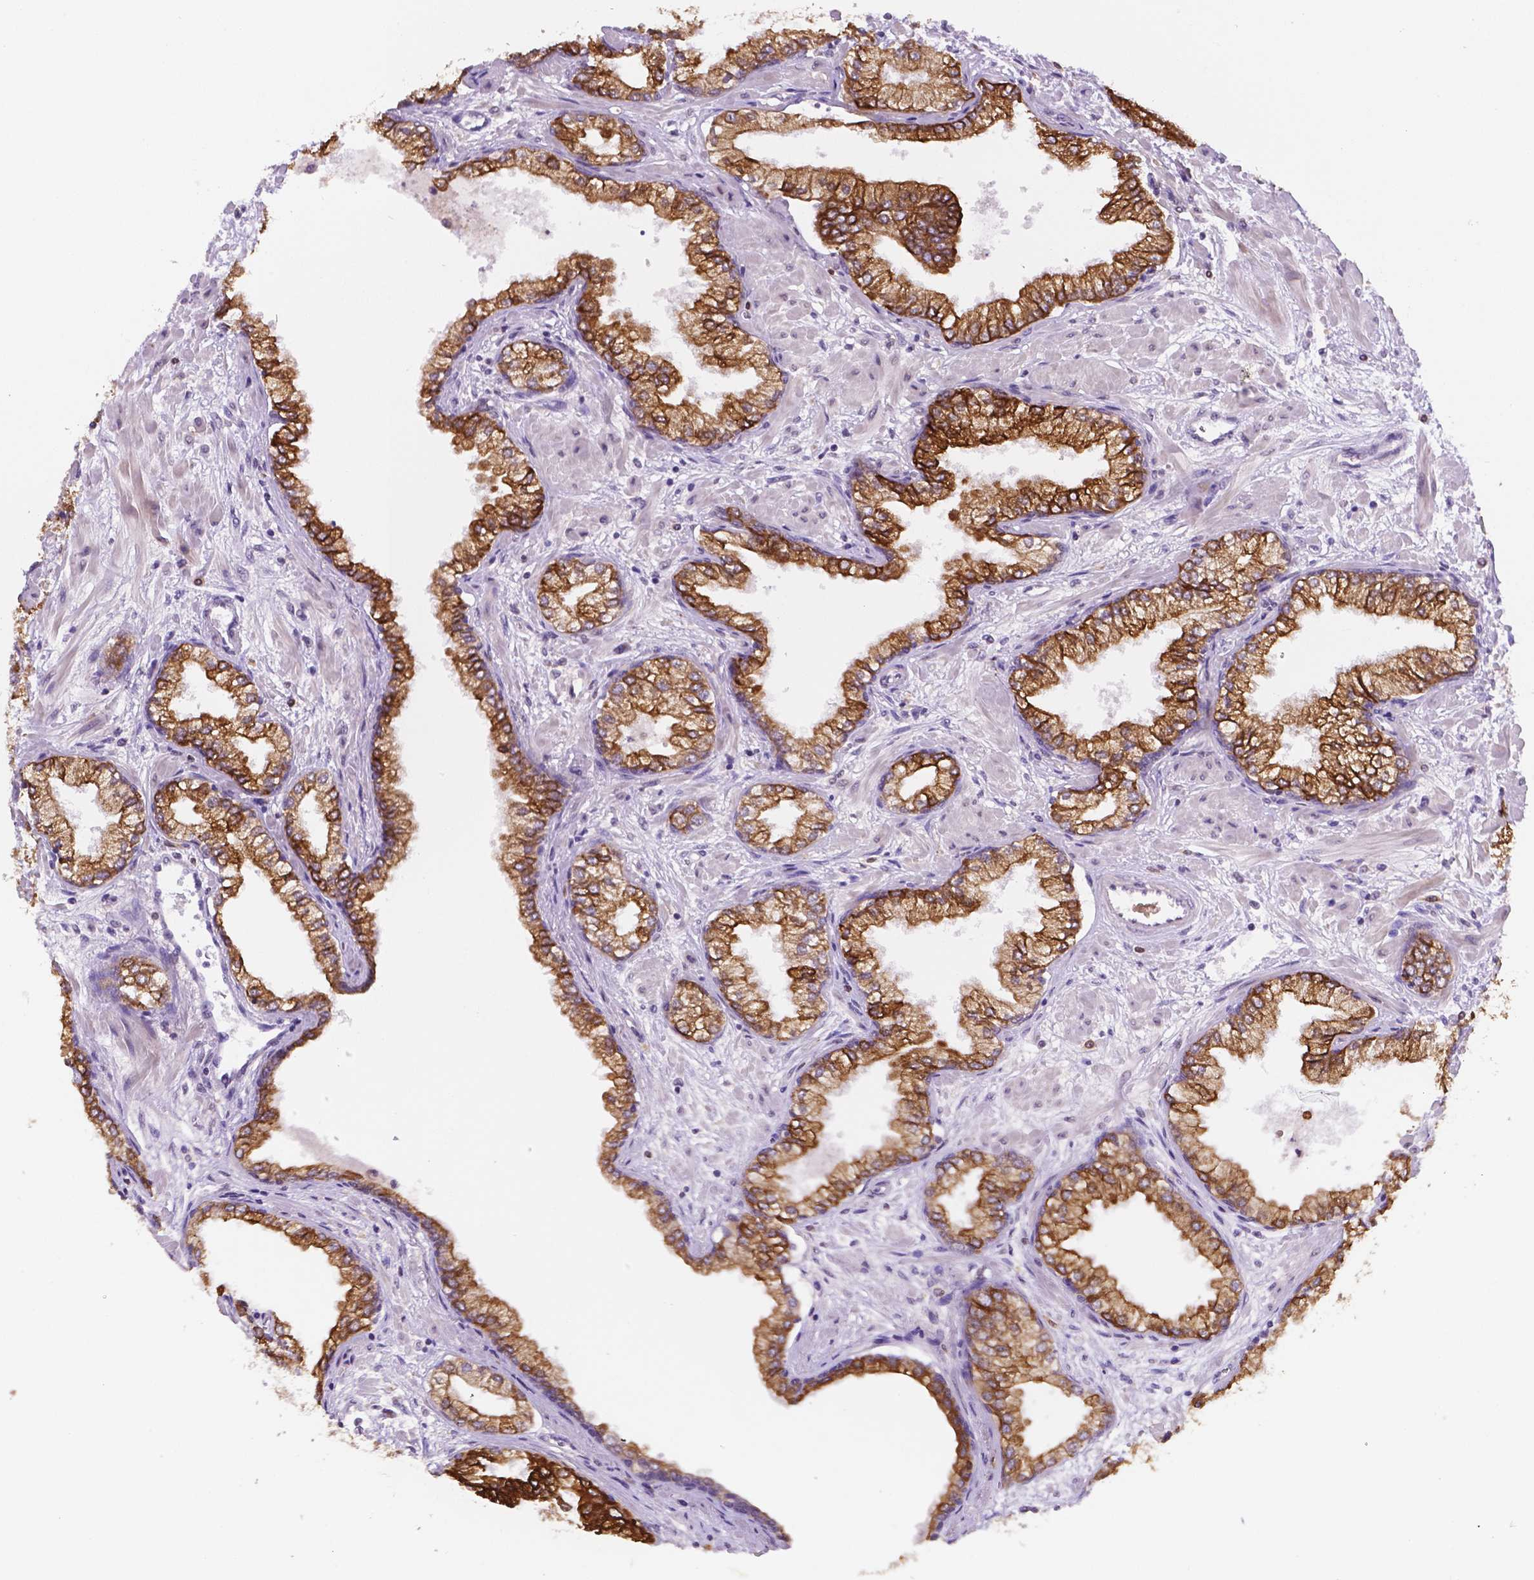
{"staining": {"intensity": "strong", "quantity": ">75%", "location": "cytoplasmic/membranous"}, "tissue": "prostate cancer", "cell_type": "Tumor cells", "image_type": "cancer", "snomed": [{"axis": "morphology", "description": "Adenocarcinoma, Low grade"}, {"axis": "topography", "description": "Prostate"}], "caption": "Protein analysis of prostate cancer (adenocarcinoma (low-grade)) tissue exhibits strong cytoplasmic/membranous expression in about >75% of tumor cells. (brown staining indicates protein expression, while blue staining denotes nuclei).", "gene": "SHLD3", "patient": {"sex": "male", "age": 55}}